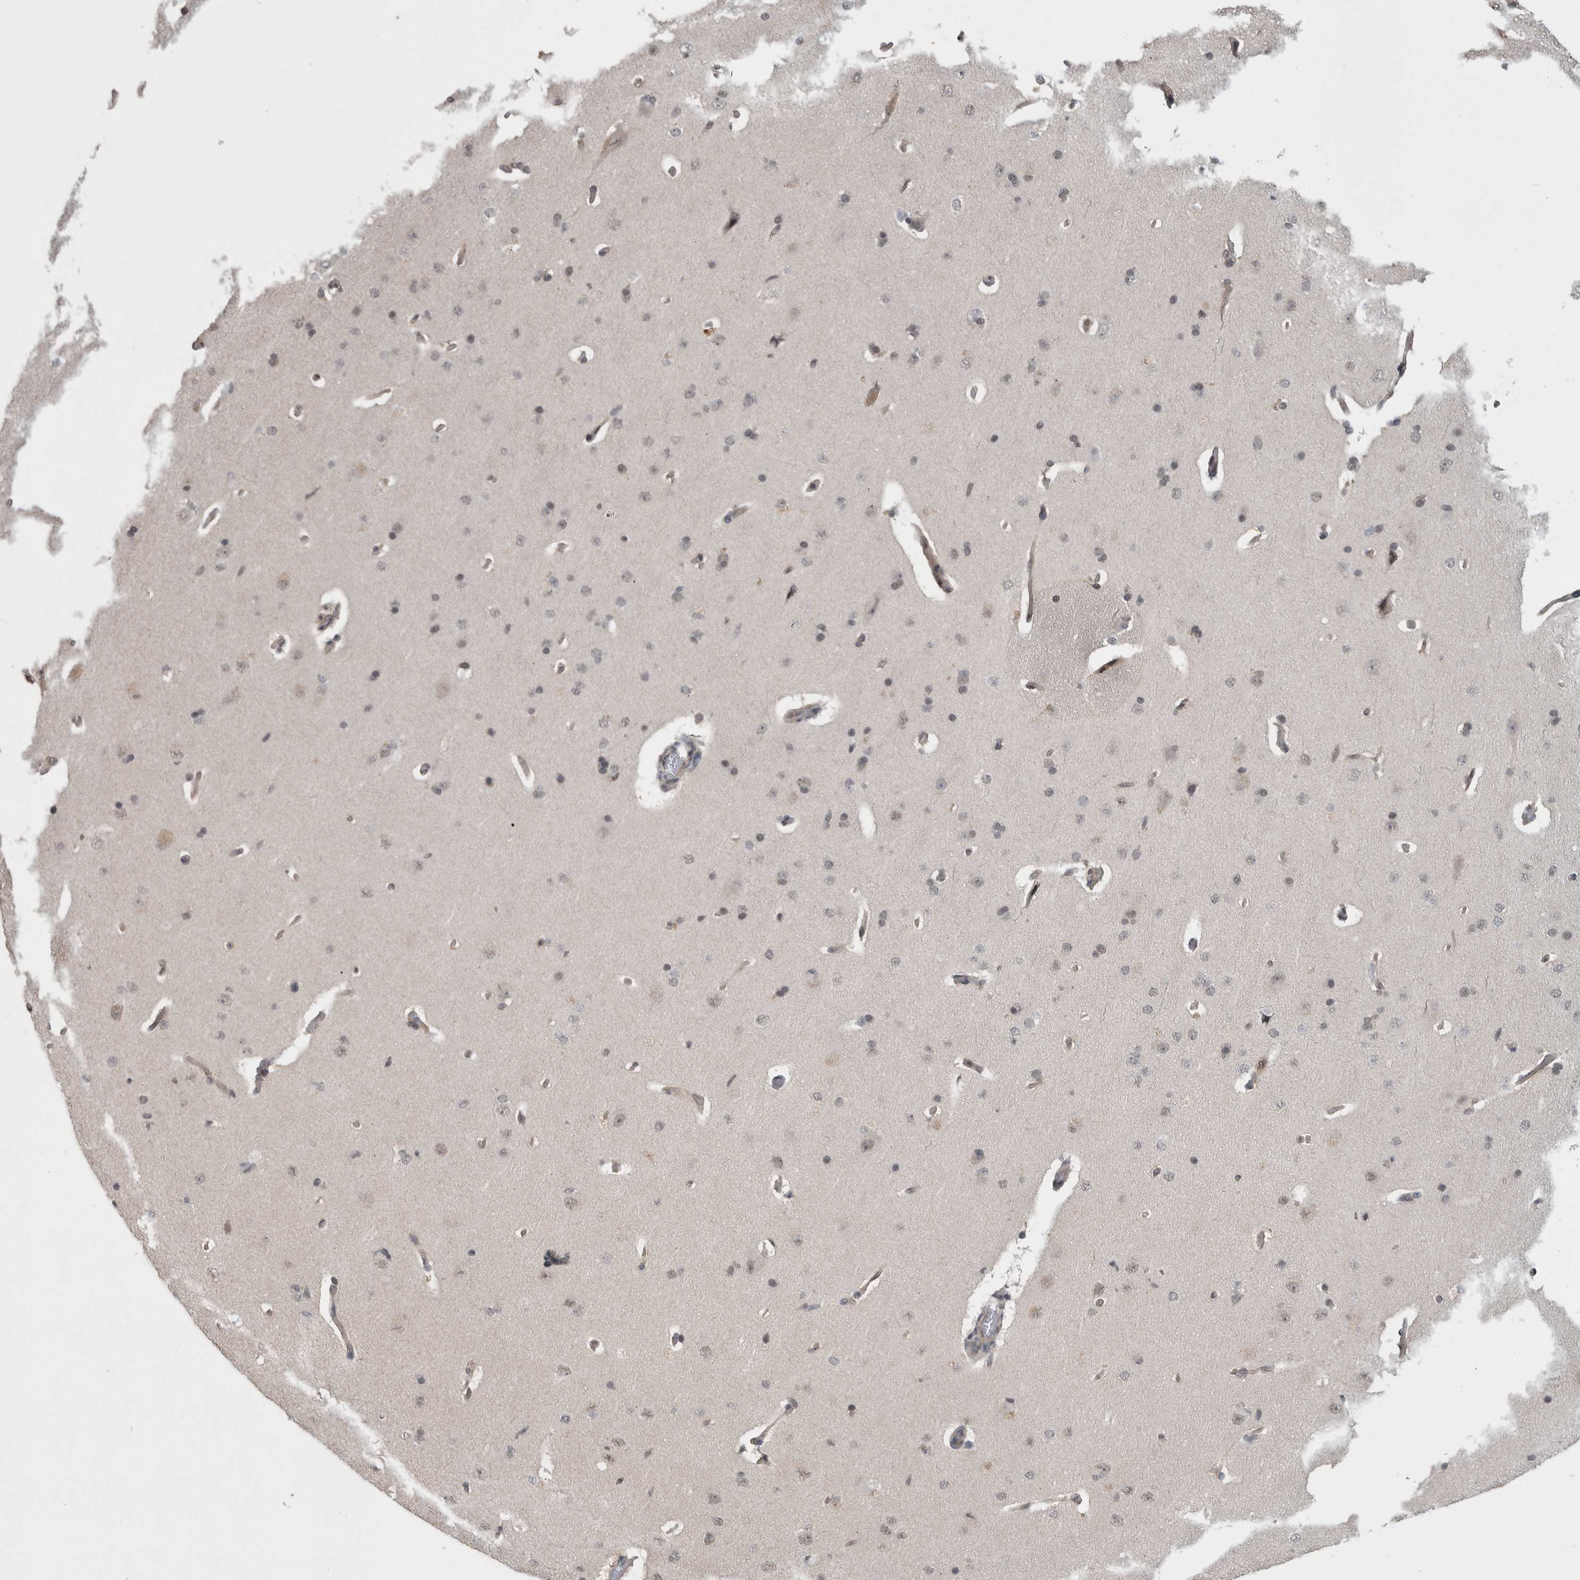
{"staining": {"intensity": "moderate", "quantity": ">75%", "location": "cytoplasmic/membranous,nuclear"}, "tissue": "cerebral cortex", "cell_type": "Endothelial cells", "image_type": "normal", "snomed": [{"axis": "morphology", "description": "Normal tissue, NOS"}, {"axis": "topography", "description": "Cerebral cortex"}], "caption": "A brown stain shows moderate cytoplasmic/membranous,nuclear positivity of a protein in endothelial cells of benign cerebral cortex.", "gene": "PRDM4", "patient": {"sex": "male", "age": 62}}